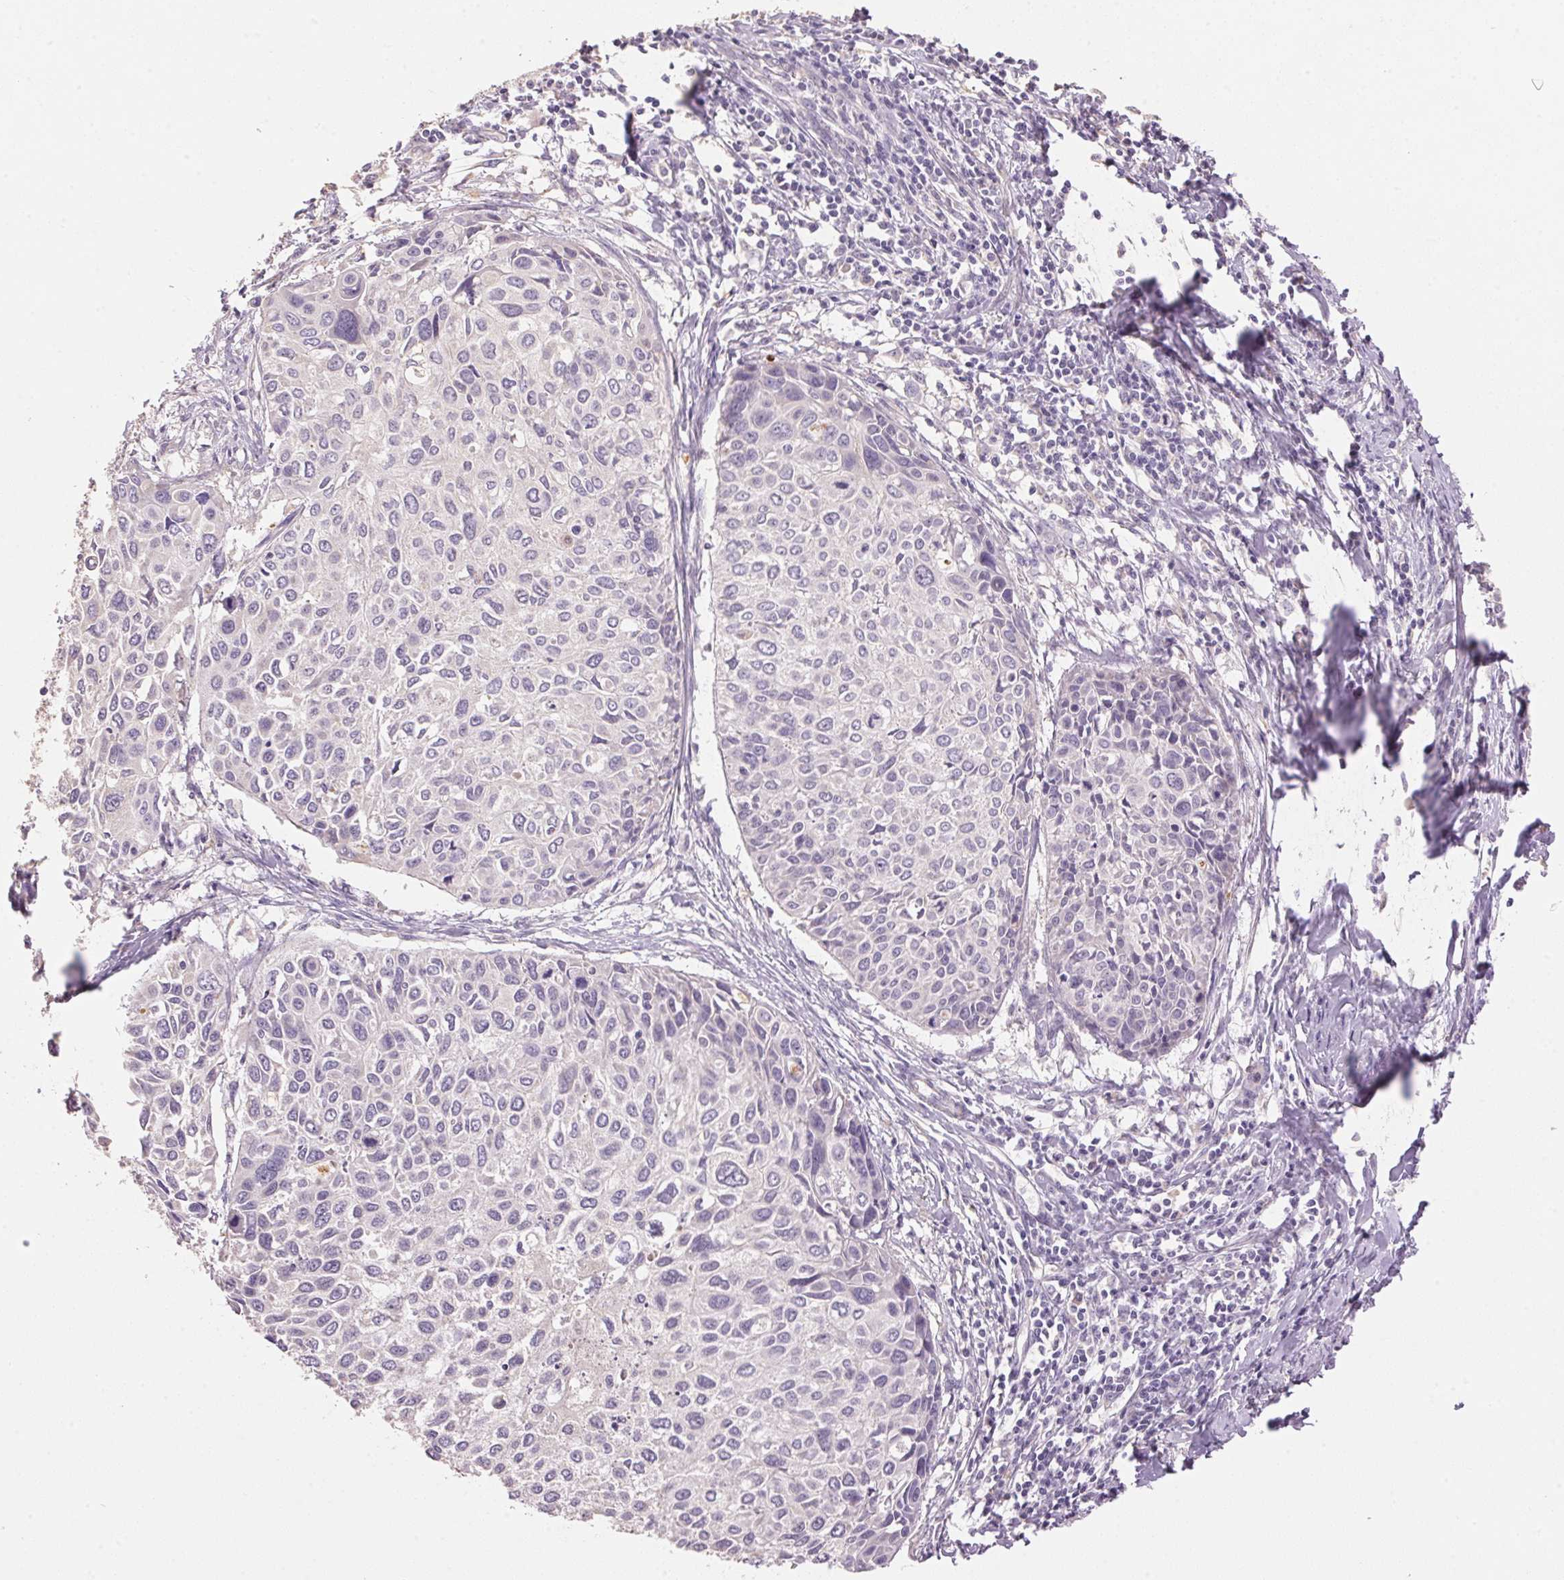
{"staining": {"intensity": "negative", "quantity": "none", "location": "none"}, "tissue": "cervical cancer", "cell_type": "Tumor cells", "image_type": "cancer", "snomed": [{"axis": "morphology", "description": "Squamous cell carcinoma, NOS"}, {"axis": "topography", "description": "Cervix"}], "caption": "Immunohistochemistry (IHC) micrograph of neoplastic tissue: cervical cancer stained with DAB reveals no significant protein staining in tumor cells.", "gene": "LYZL6", "patient": {"sex": "female", "age": 50}}